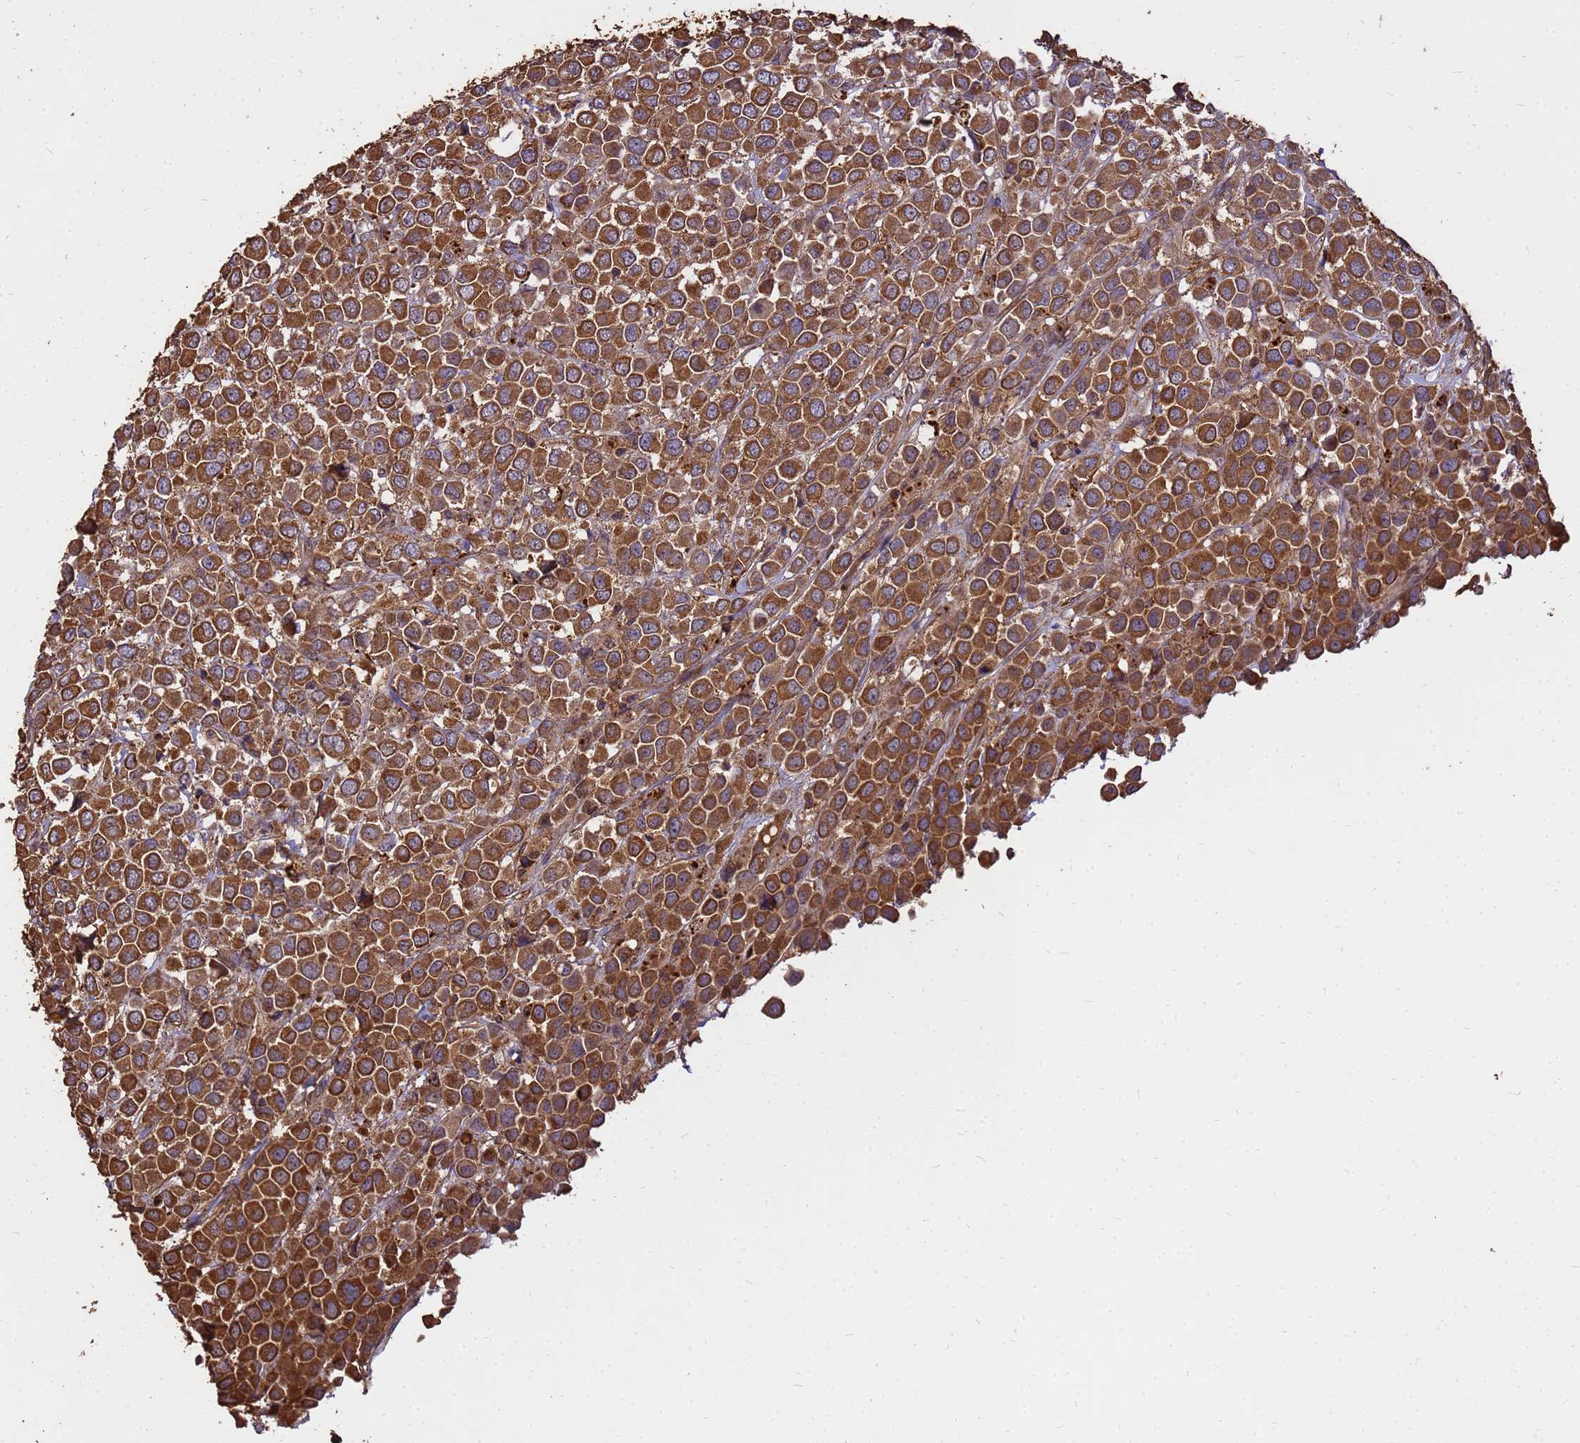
{"staining": {"intensity": "moderate", "quantity": ">75%", "location": "cytoplasmic/membranous"}, "tissue": "breast cancer", "cell_type": "Tumor cells", "image_type": "cancer", "snomed": [{"axis": "morphology", "description": "Duct carcinoma"}, {"axis": "topography", "description": "Breast"}], "caption": "Tumor cells show moderate cytoplasmic/membranous expression in approximately >75% of cells in breast invasive ductal carcinoma.", "gene": "ZNF618", "patient": {"sex": "female", "age": 61}}